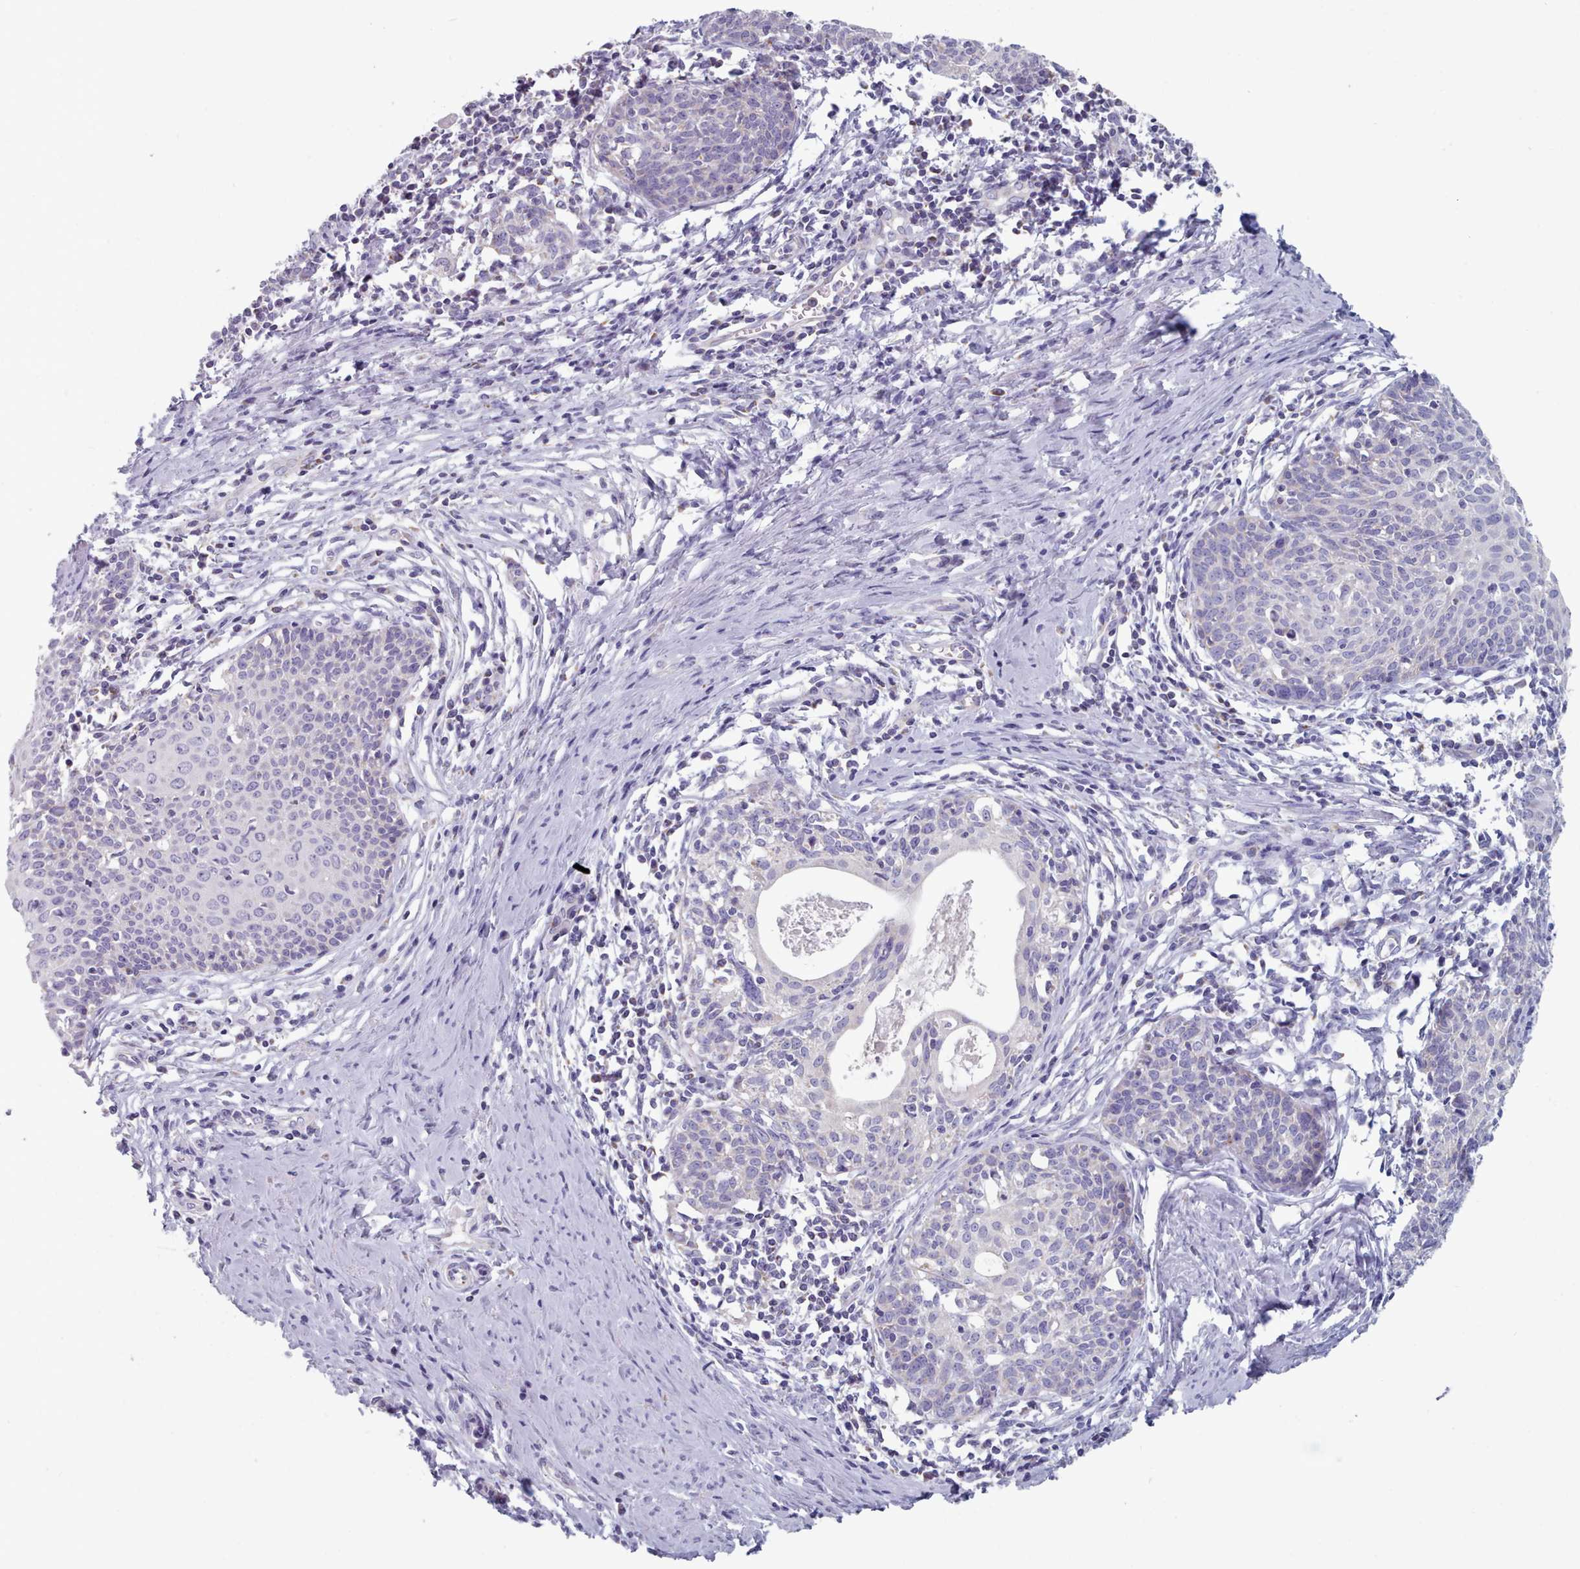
{"staining": {"intensity": "negative", "quantity": "none", "location": "none"}, "tissue": "cervical cancer", "cell_type": "Tumor cells", "image_type": "cancer", "snomed": [{"axis": "morphology", "description": "Squamous cell carcinoma, NOS"}, {"axis": "topography", "description": "Cervix"}], "caption": "Immunohistochemistry (IHC) image of neoplastic tissue: cervical cancer (squamous cell carcinoma) stained with DAB (3,3'-diaminobenzidine) reveals no significant protein expression in tumor cells. (Immunohistochemistry (IHC), brightfield microscopy, high magnification).", "gene": "HAO1", "patient": {"sex": "female", "age": 52}}